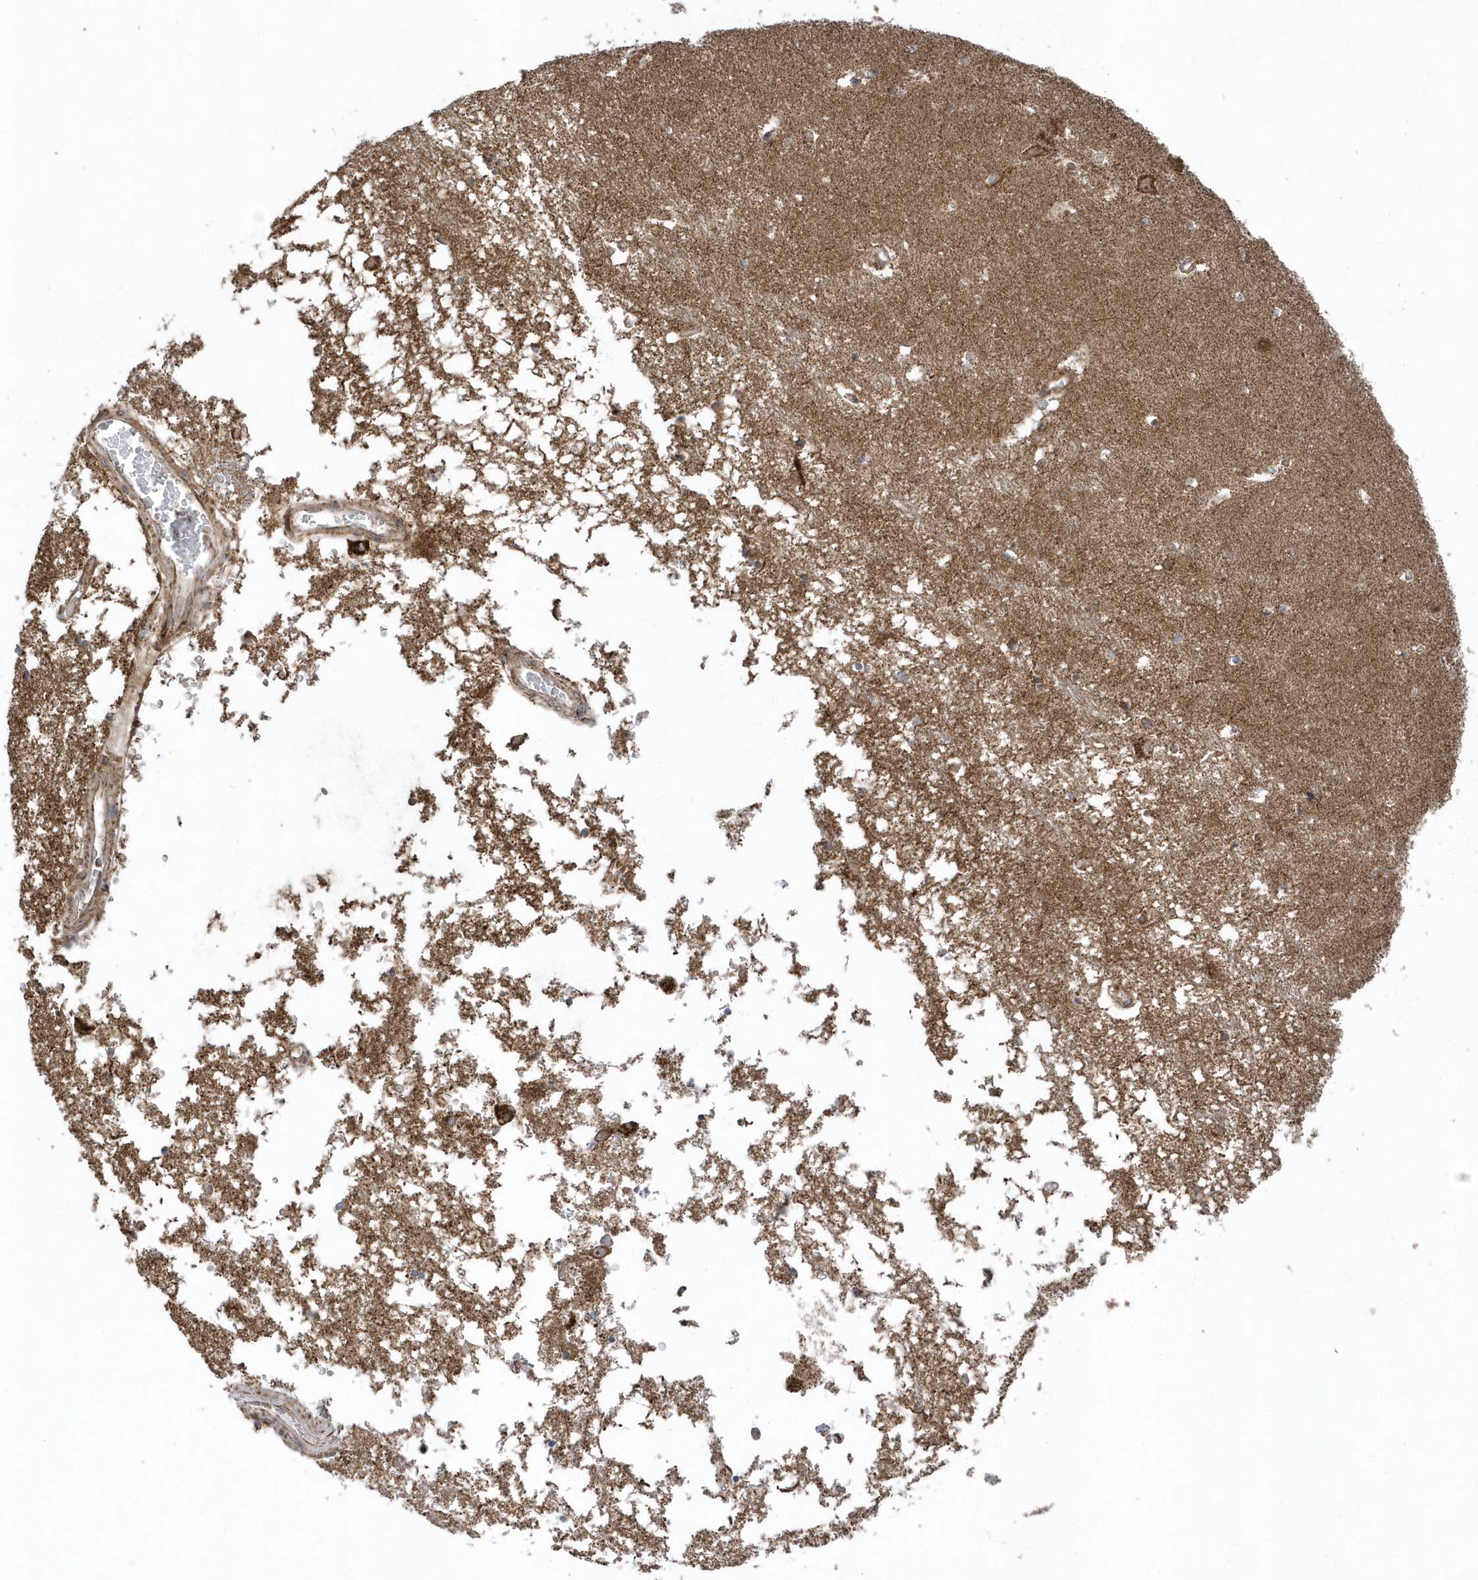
{"staining": {"intensity": "weak", "quantity": "25%-75%", "location": "cytoplasmic/membranous"}, "tissue": "hippocampus", "cell_type": "Glial cells", "image_type": "normal", "snomed": [{"axis": "morphology", "description": "Normal tissue, NOS"}, {"axis": "topography", "description": "Hippocampus"}], "caption": "High-power microscopy captured an IHC image of benign hippocampus, revealing weak cytoplasmic/membranous expression in approximately 25%-75% of glial cells.", "gene": "PPP1R7", "patient": {"sex": "male", "age": 70}}